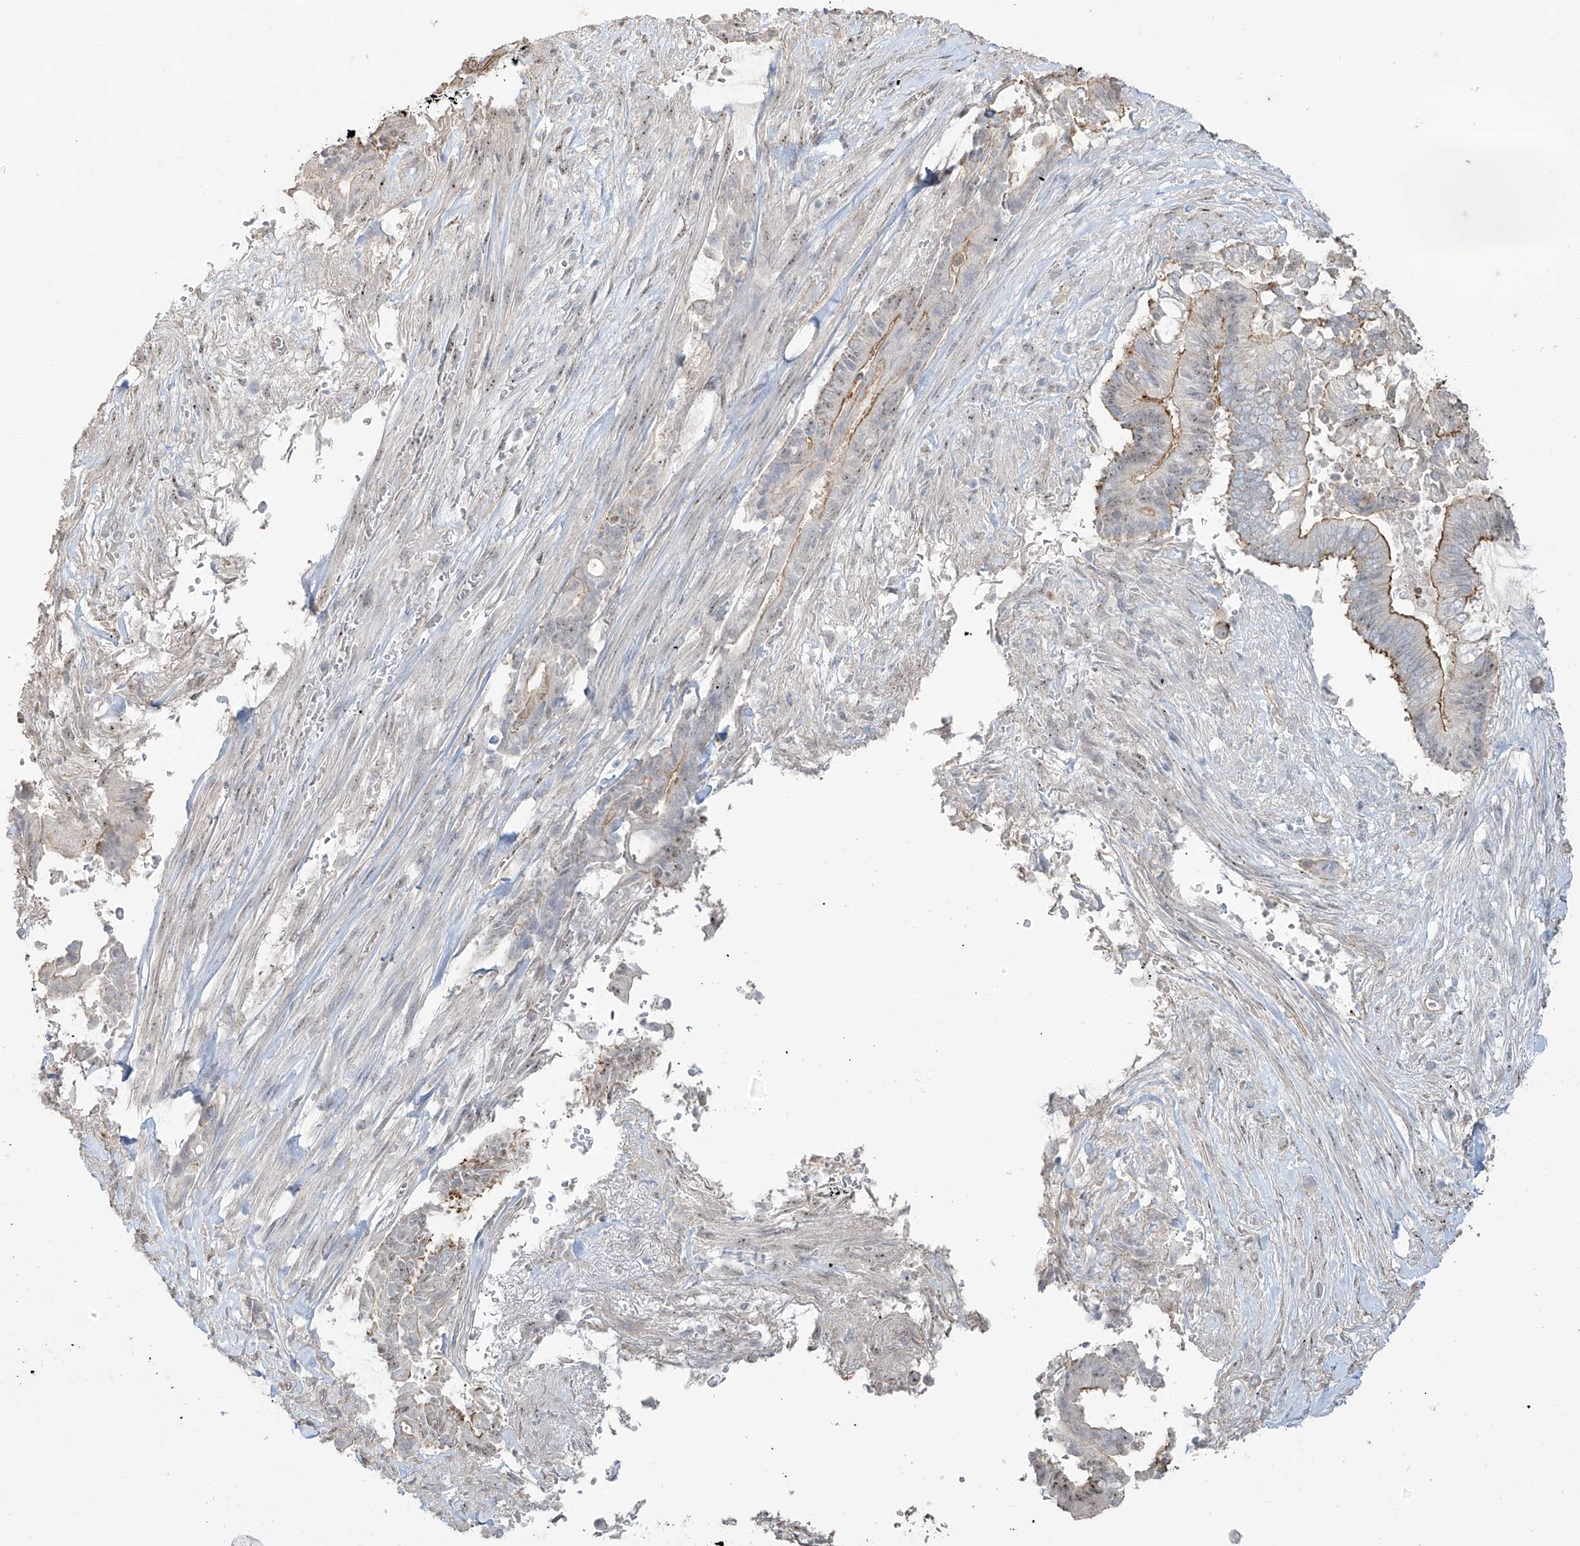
{"staining": {"intensity": "moderate", "quantity": "25%-75%", "location": "cytoplasmic/membranous"}, "tissue": "pancreatic cancer", "cell_type": "Tumor cells", "image_type": "cancer", "snomed": [{"axis": "morphology", "description": "Adenocarcinoma, NOS"}, {"axis": "topography", "description": "Pancreas"}], "caption": "This is an image of immunohistochemistry (IHC) staining of adenocarcinoma (pancreatic), which shows moderate staining in the cytoplasmic/membranous of tumor cells.", "gene": "TUBE1", "patient": {"sex": "male", "age": 68}}